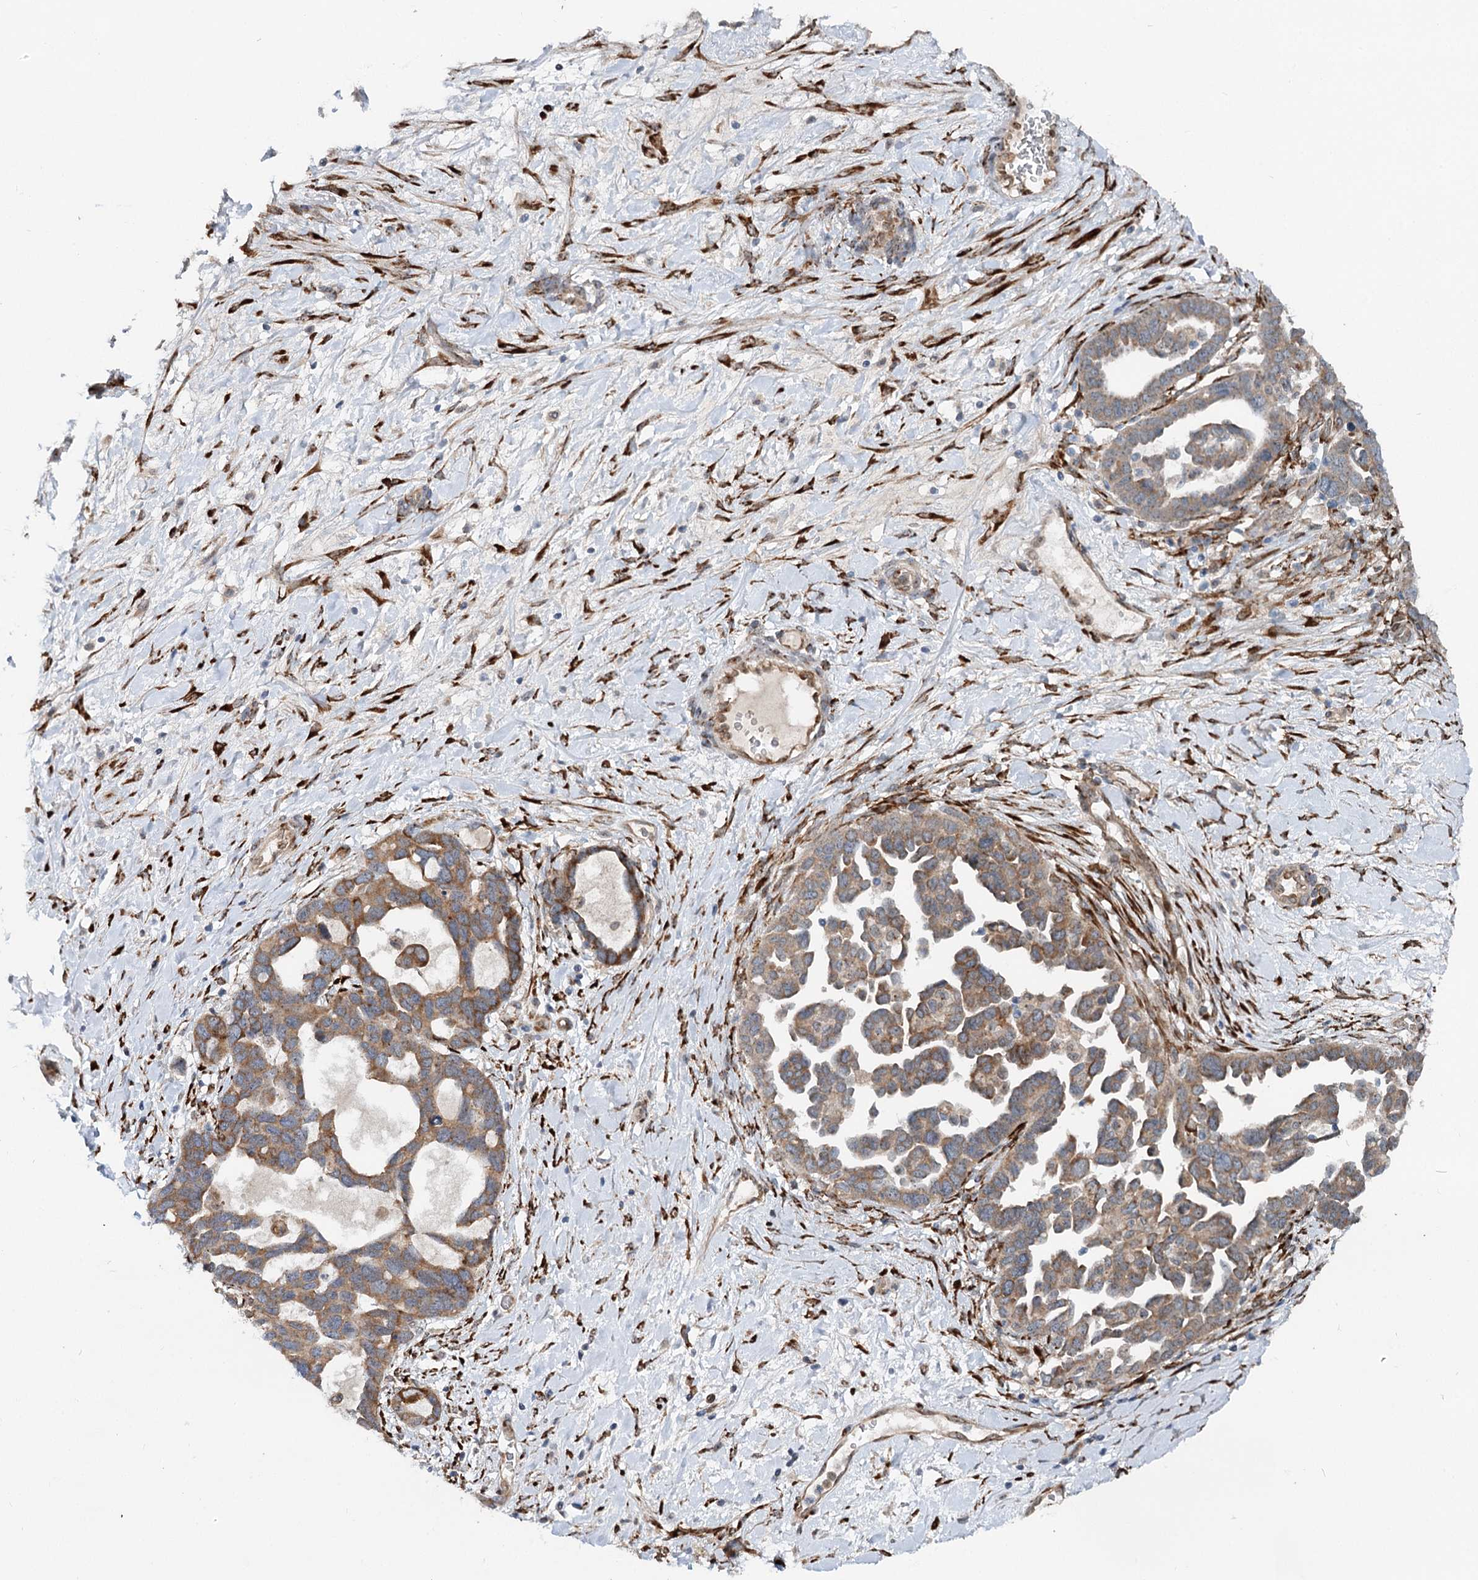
{"staining": {"intensity": "moderate", "quantity": ">75%", "location": "cytoplasmic/membranous"}, "tissue": "ovarian cancer", "cell_type": "Tumor cells", "image_type": "cancer", "snomed": [{"axis": "morphology", "description": "Cystadenocarcinoma, serous, NOS"}, {"axis": "topography", "description": "Ovary"}], "caption": "This image demonstrates immunohistochemistry staining of ovarian cancer (serous cystadenocarcinoma), with medium moderate cytoplasmic/membranous positivity in about >75% of tumor cells.", "gene": "SPART", "patient": {"sex": "female", "age": 54}}